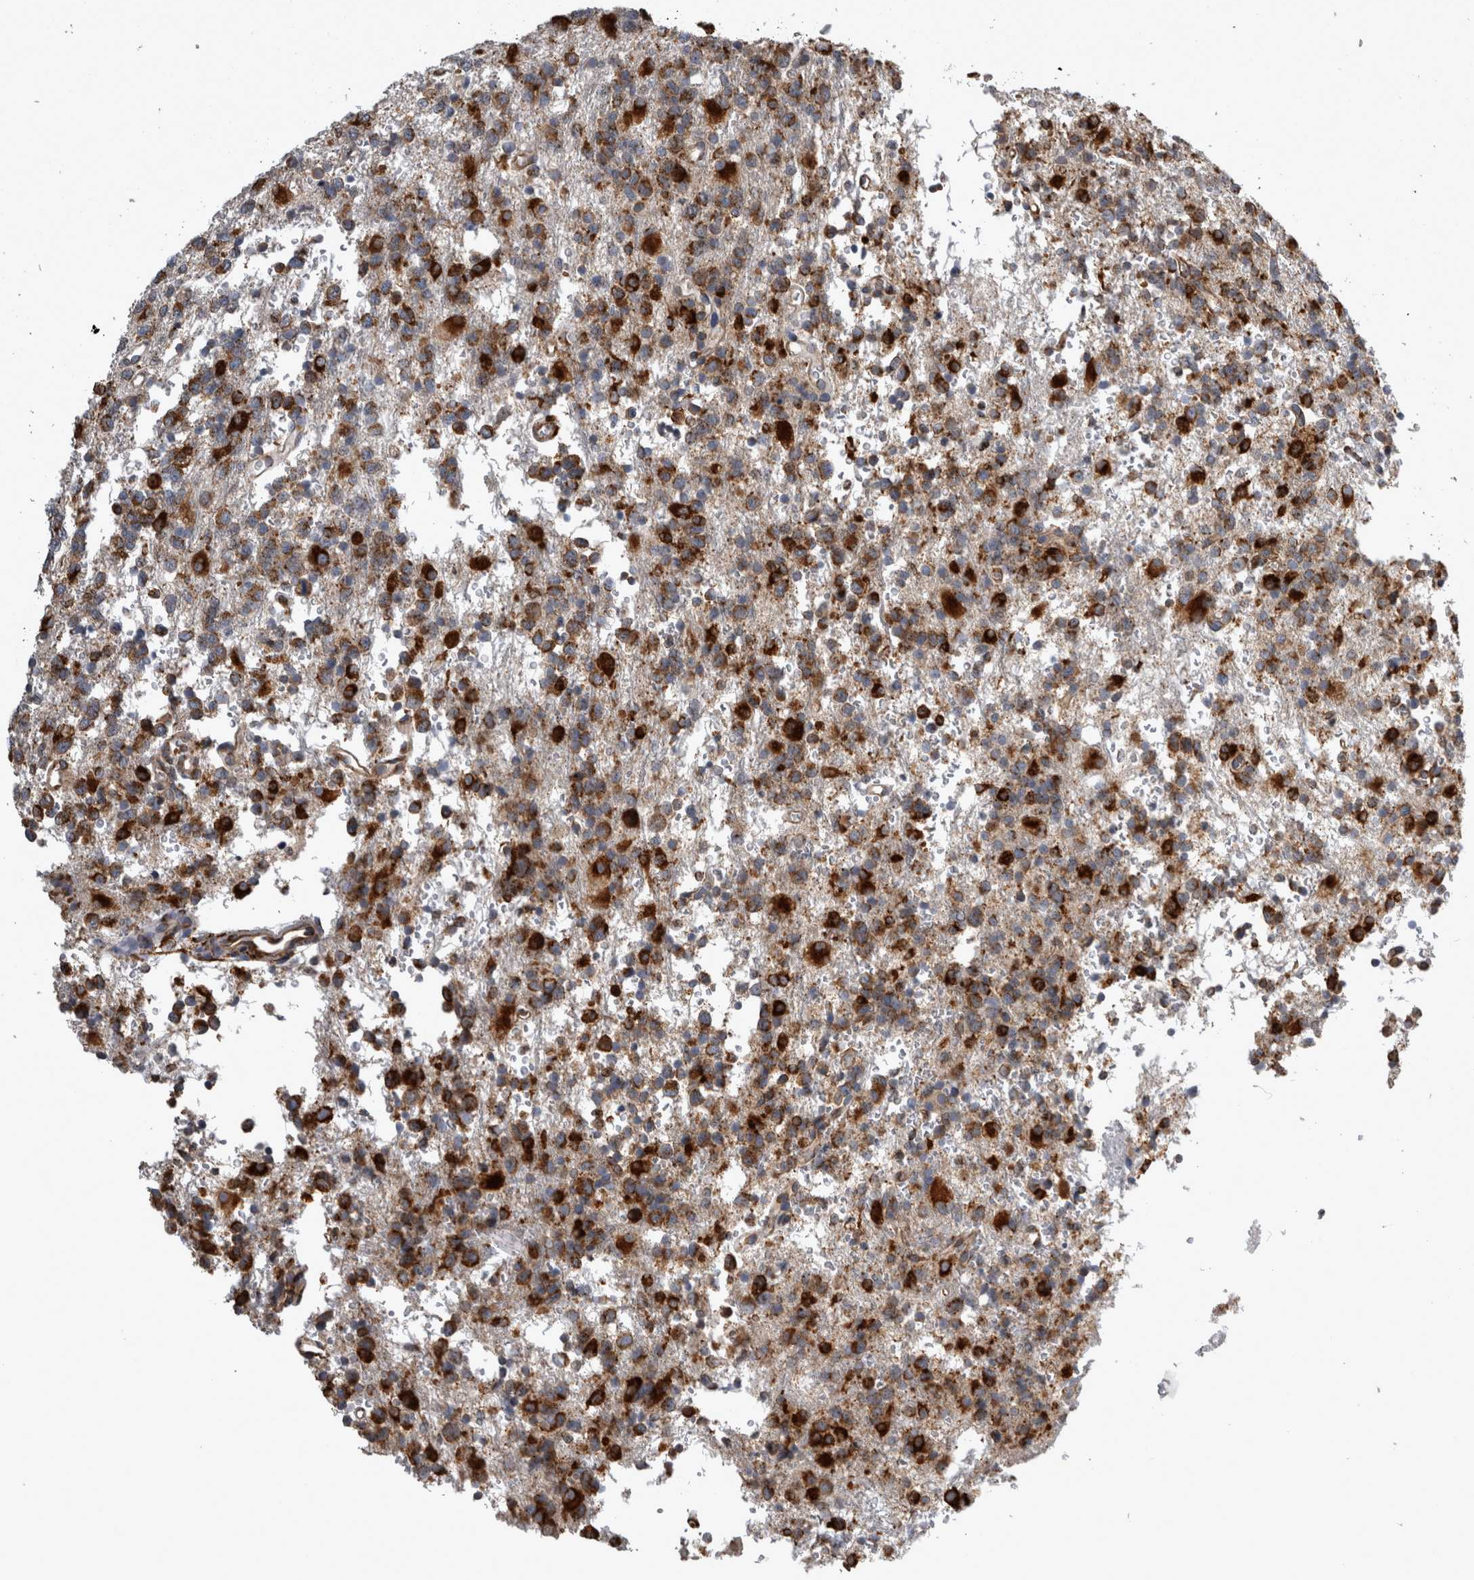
{"staining": {"intensity": "strong", "quantity": ">75%", "location": "cytoplasmic/membranous"}, "tissue": "glioma", "cell_type": "Tumor cells", "image_type": "cancer", "snomed": [{"axis": "morphology", "description": "Glioma, malignant, High grade"}, {"axis": "topography", "description": "Brain"}], "caption": "Immunohistochemical staining of human malignant glioma (high-grade) exhibits strong cytoplasmic/membranous protein staining in approximately >75% of tumor cells. The protein is shown in brown color, while the nuclei are stained blue.", "gene": "FHIP2B", "patient": {"sex": "female", "age": 62}}